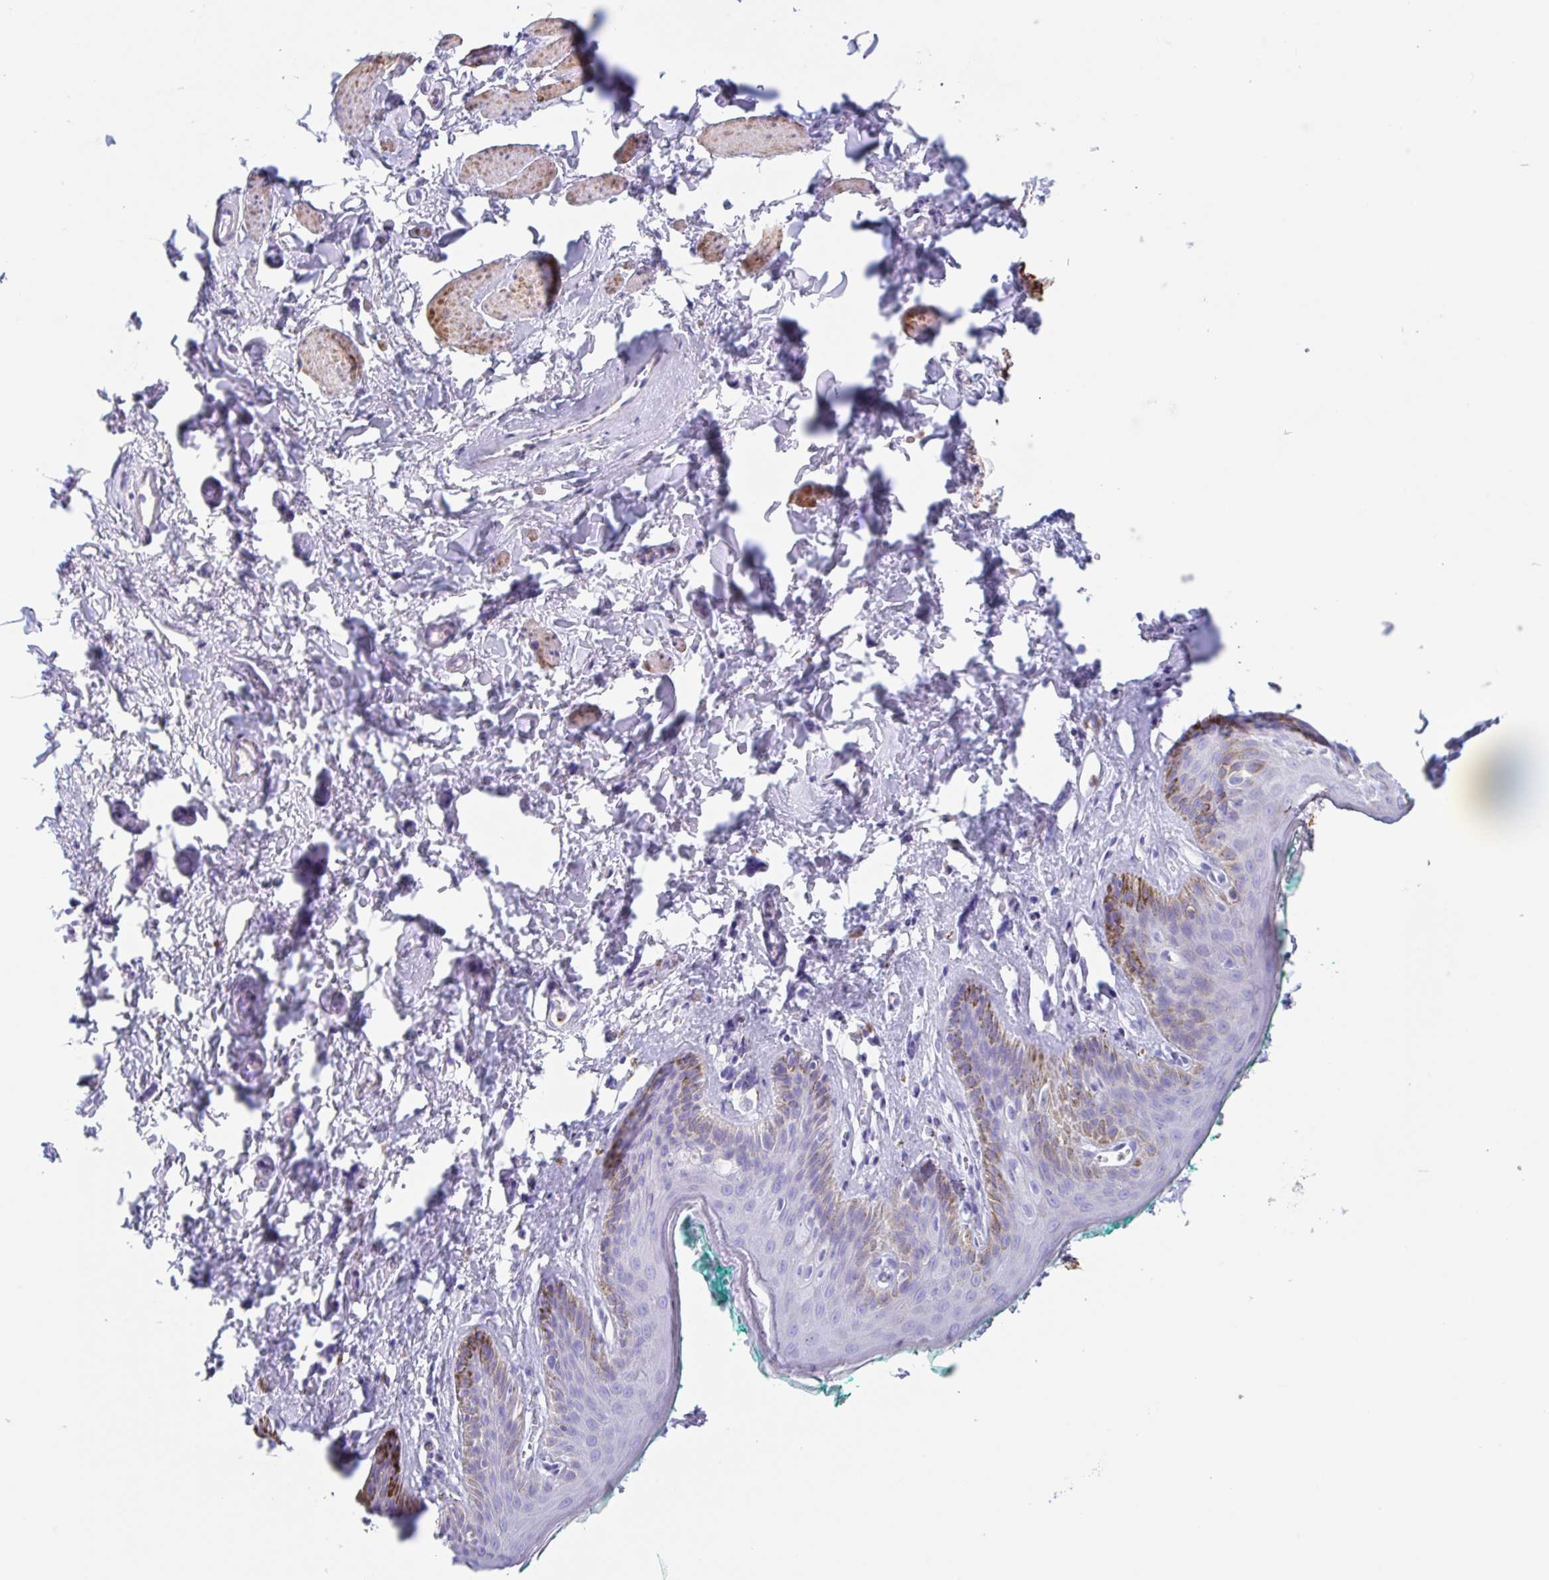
{"staining": {"intensity": "negative", "quantity": "none", "location": "none"}, "tissue": "skin", "cell_type": "Epidermal cells", "image_type": "normal", "snomed": [{"axis": "morphology", "description": "Normal tissue, NOS"}, {"axis": "topography", "description": "Vulva"}, {"axis": "topography", "description": "Peripheral nerve tissue"}], "caption": "DAB immunohistochemical staining of unremarkable skin demonstrates no significant expression in epidermal cells.", "gene": "TAS2R41", "patient": {"sex": "female", "age": 66}}